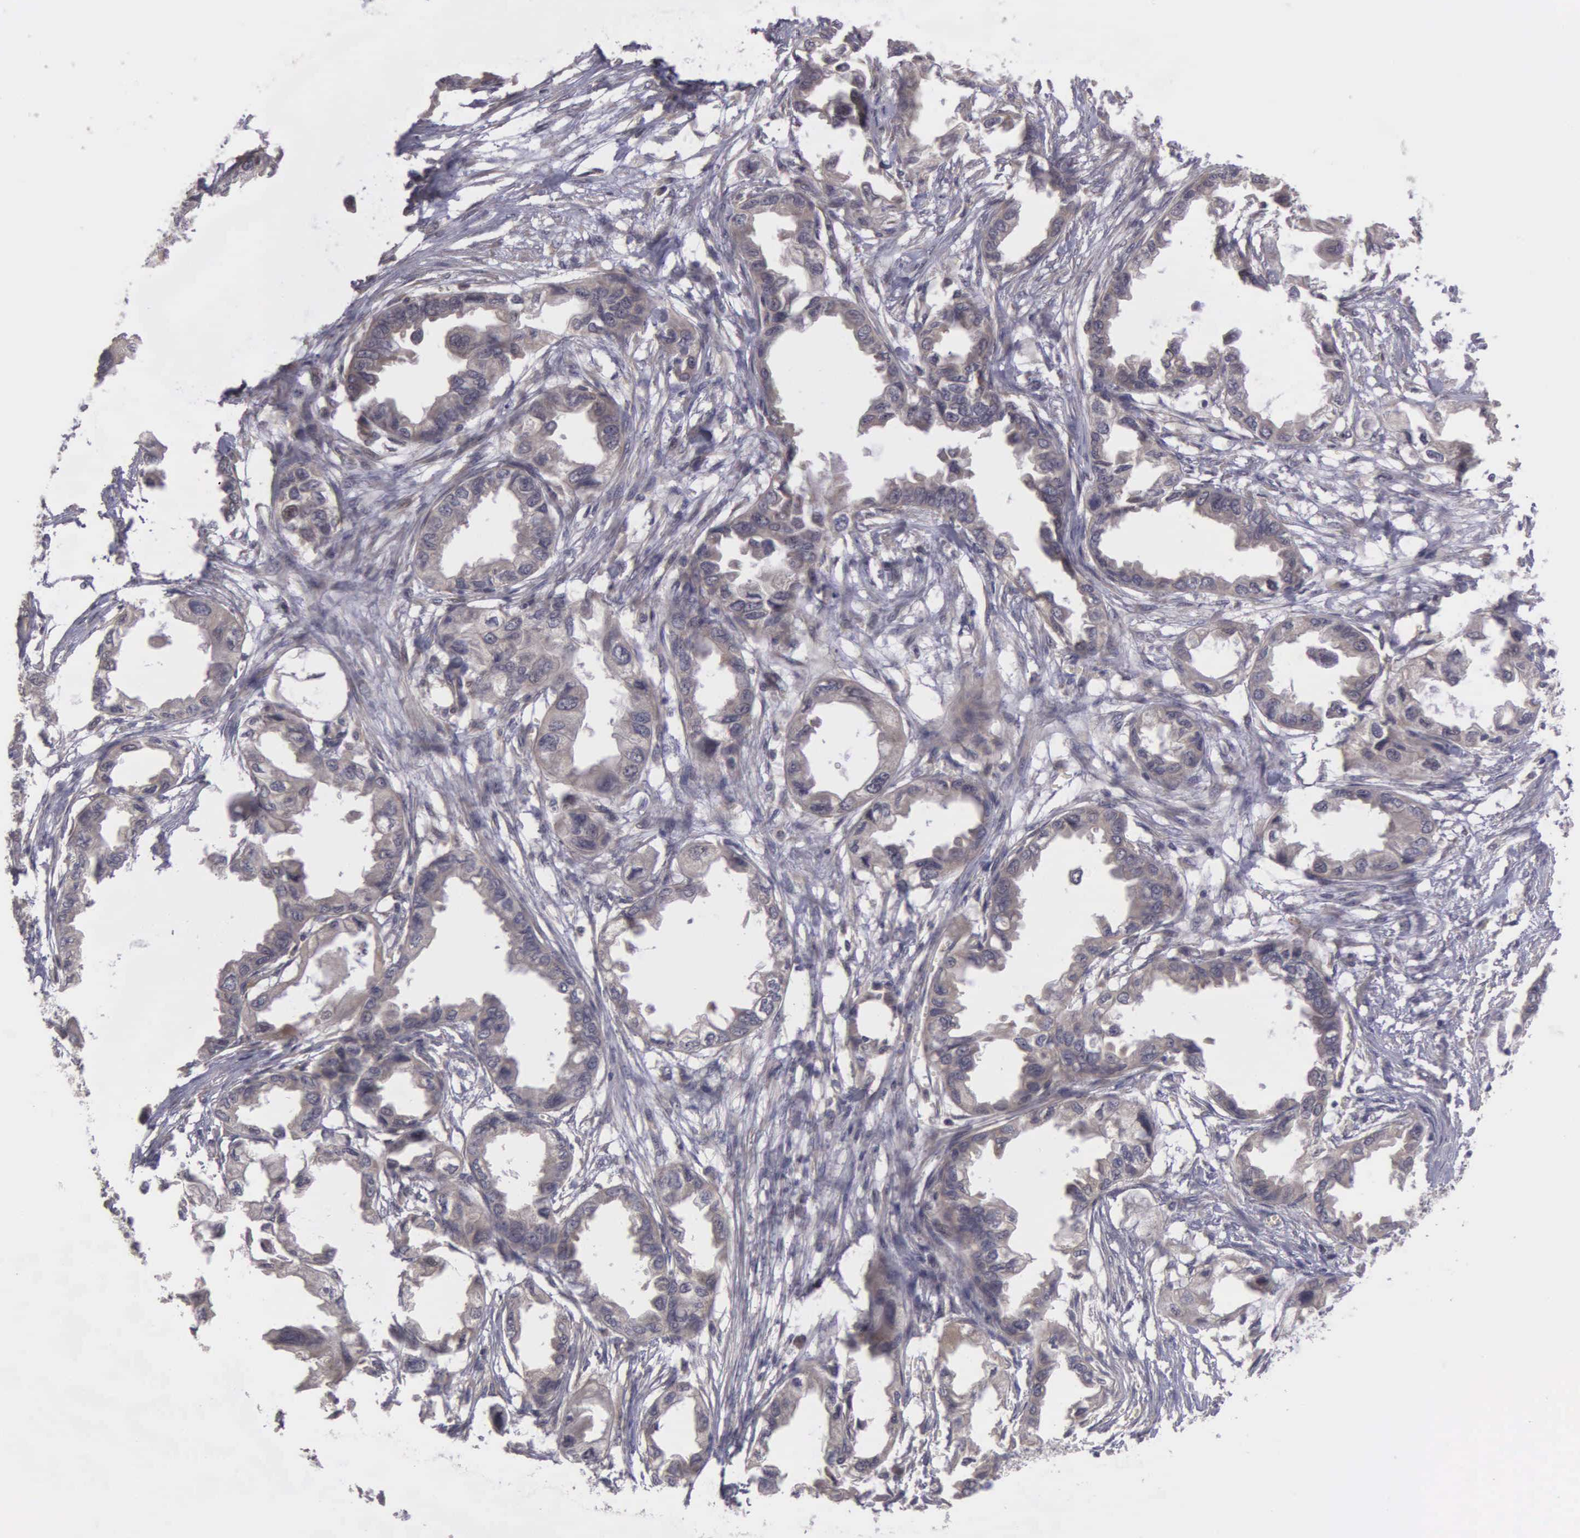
{"staining": {"intensity": "weak", "quantity": ">75%", "location": "cytoplasmic/membranous"}, "tissue": "endometrial cancer", "cell_type": "Tumor cells", "image_type": "cancer", "snomed": [{"axis": "morphology", "description": "Adenocarcinoma, NOS"}, {"axis": "topography", "description": "Endometrium"}], "caption": "A histopathology image of human endometrial cancer (adenocarcinoma) stained for a protein shows weak cytoplasmic/membranous brown staining in tumor cells. (brown staining indicates protein expression, while blue staining denotes nuclei).", "gene": "RTL10", "patient": {"sex": "female", "age": 67}}